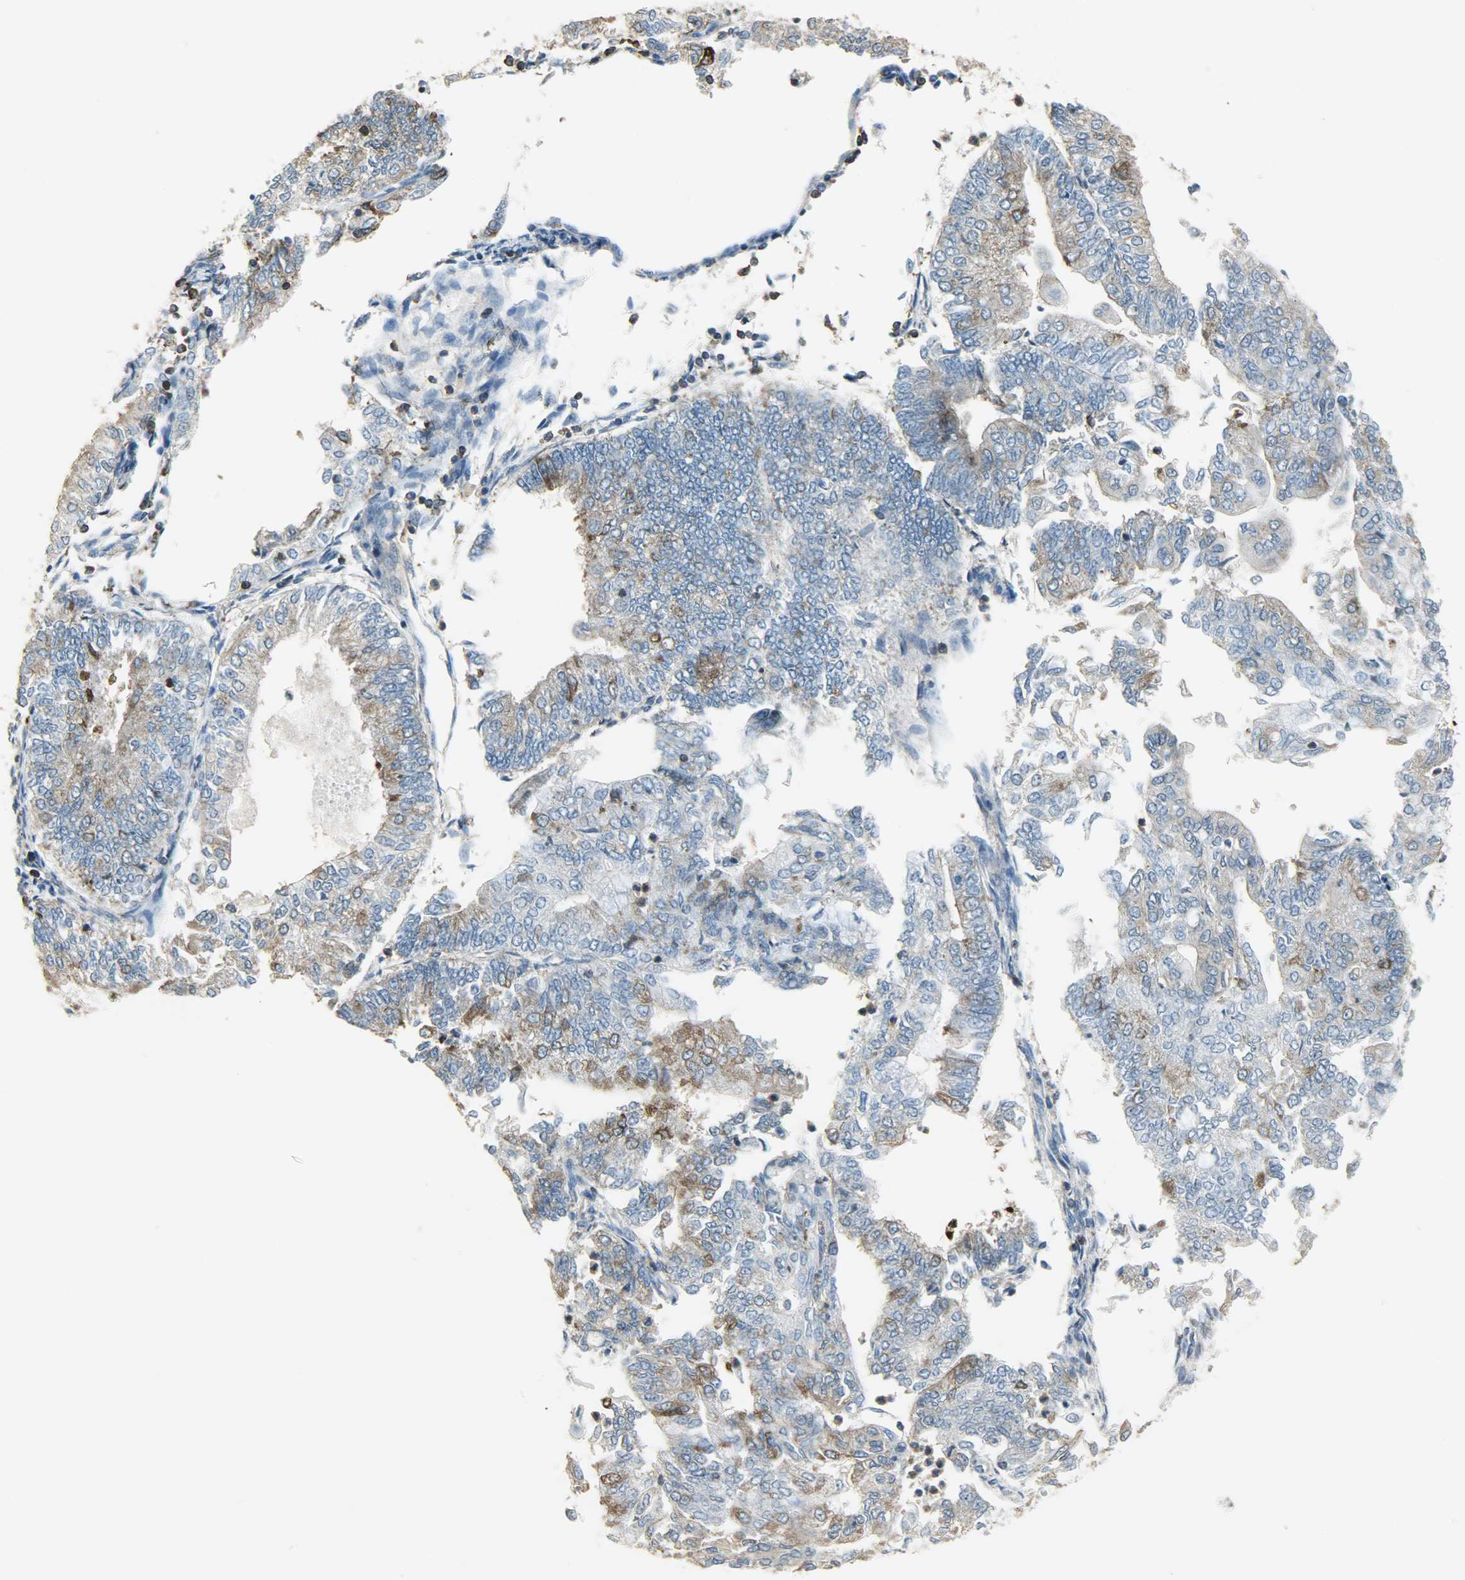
{"staining": {"intensity": "moderate", "quantity": ">75%", "location": "cytoplasmic/membranous"}, "tissue": "endometrial cancer", "cell_type": "Tumor cells", "image_type": "cancer", "snomed": [{"axis": "morphology", "description": "Adenocarcinoma, NOS"}, {"axis": "topography", "description": "Endometrium"}], "caption": "The image shows a brown stain indicating the presence of a protein in the cytoplasmic/membranous of tumor cells in endometrial cancer. (DAB (3,3'-diaminobenzidine) = brown stain, brightfield microscopy at high magnification).", "gene": "DNAJA4", "patient": {"sex": "female", "age": 59}}